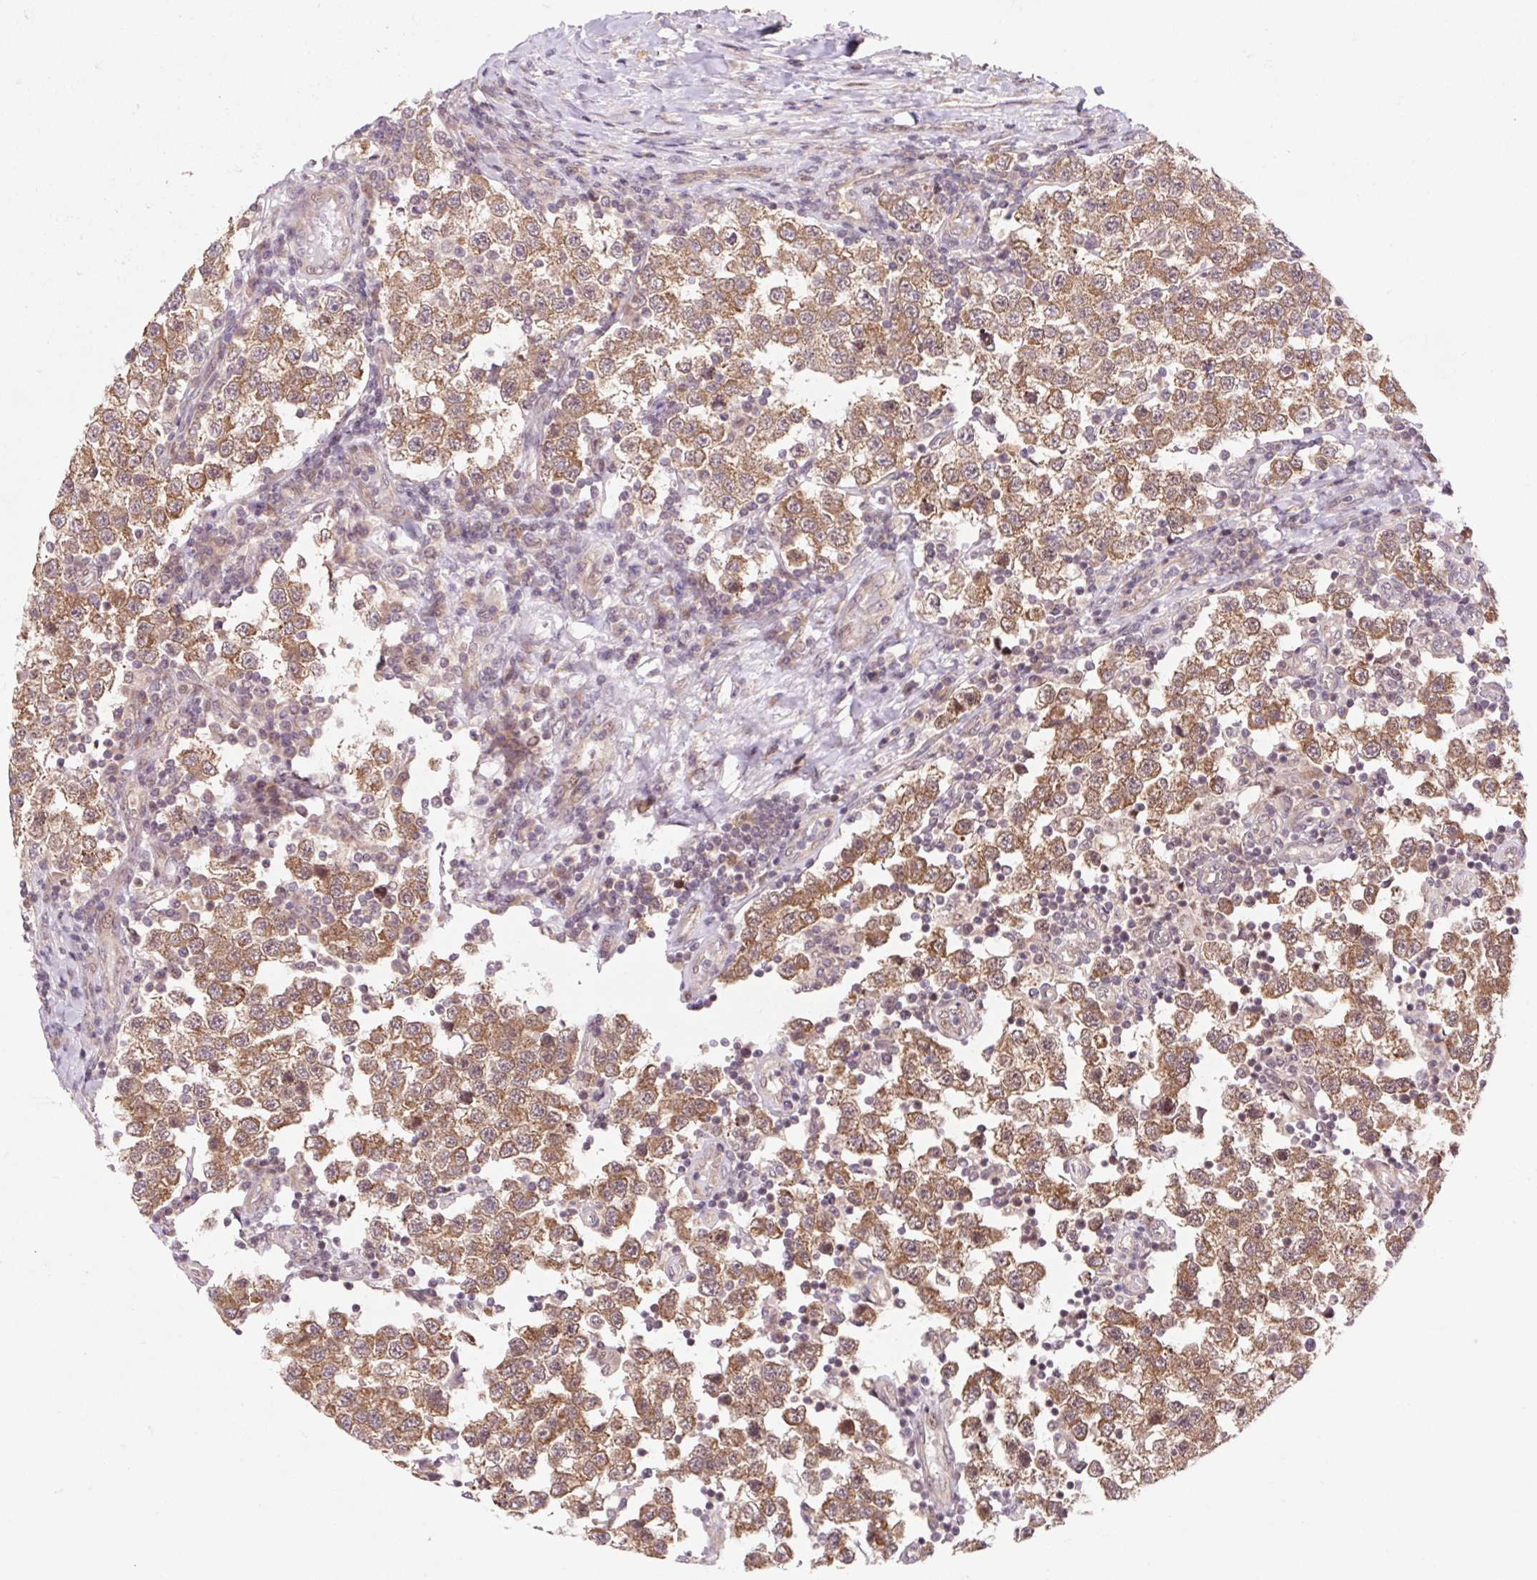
{"staining": {"intensity": "moderate", "quantity": ">75%", "location": "cytoplasmic/membranous"}, "tissue": "testis cancer", "cell_type": "Tumor cells", "image_type": "cancer", "snomed": [{"axis": "morphology", "description": "Seminoma, NOS"}, {"axis": "topography", "description": "Testis"}], "caption": "DAB (3,3'-diaminobenzidine) immunohistochemical staining of human testis cancer (seminoma) shows moderate cytoplasmic/membranous protein staining in approximately >75% of tumor cells.", "gene": "HFE", "patient": {"sex": "male", "age": 34}}